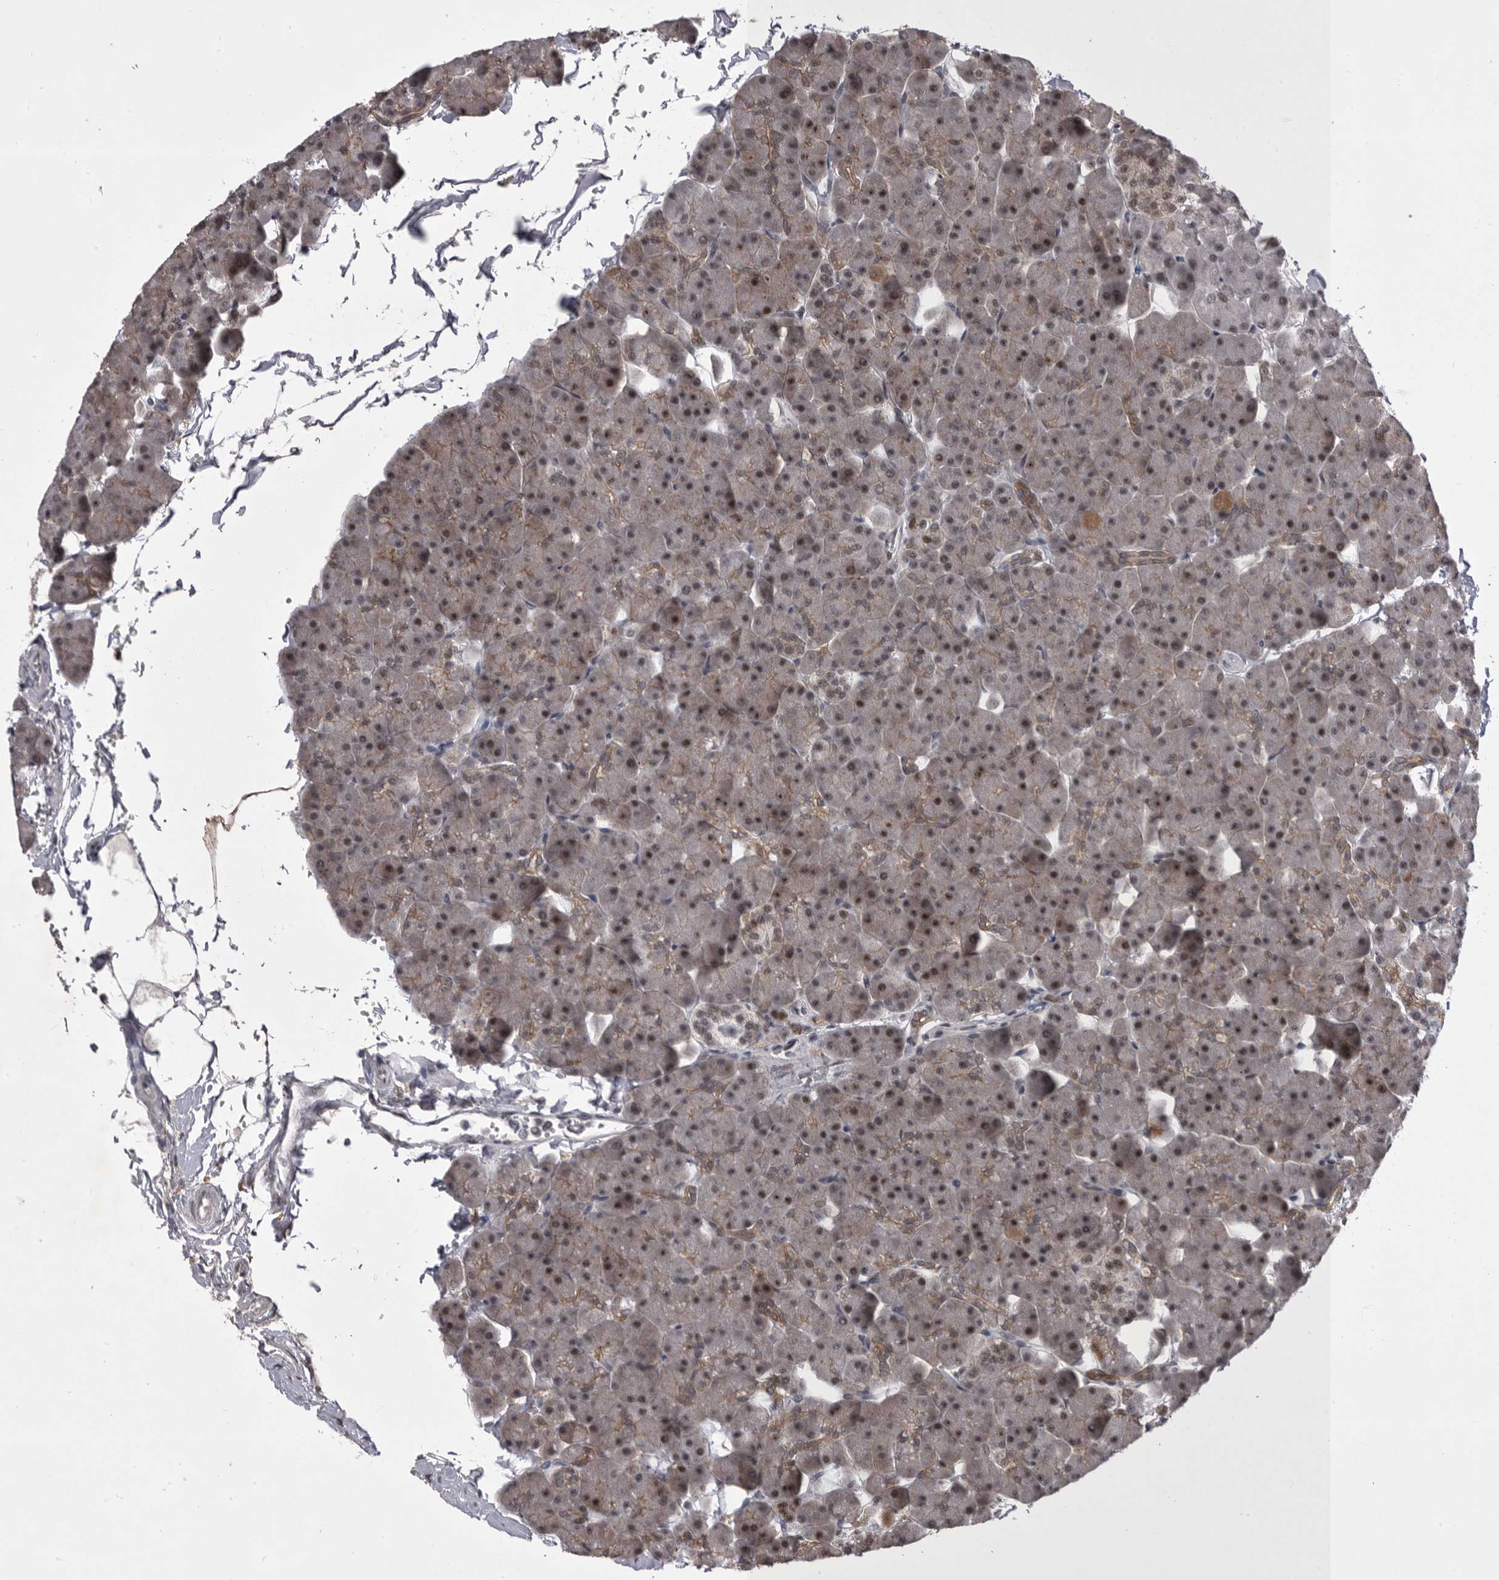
{"staining": {"intensity": "moderate", "quantity": "25%-75%", "location": "cytoplasmic/membranous,nuclear"}, "tissue": "pancreas", "cell_type": "Exocrine glandular cells", "image_type": "normal", "snomed": [{"axis": "morphology", "description": "Normal tissue, NOS"}, {"axis": "topography", "description": "Pancreas"}], "caption": "Protein expression by IHC demonstrates moderate cytoplasmic/membranous,nuclear positivity in about 25%-75% of exocrine glandular cells in normal pancreas.", "gene": "PRPF3", "patient": {"sex": "male", "age": 35}}